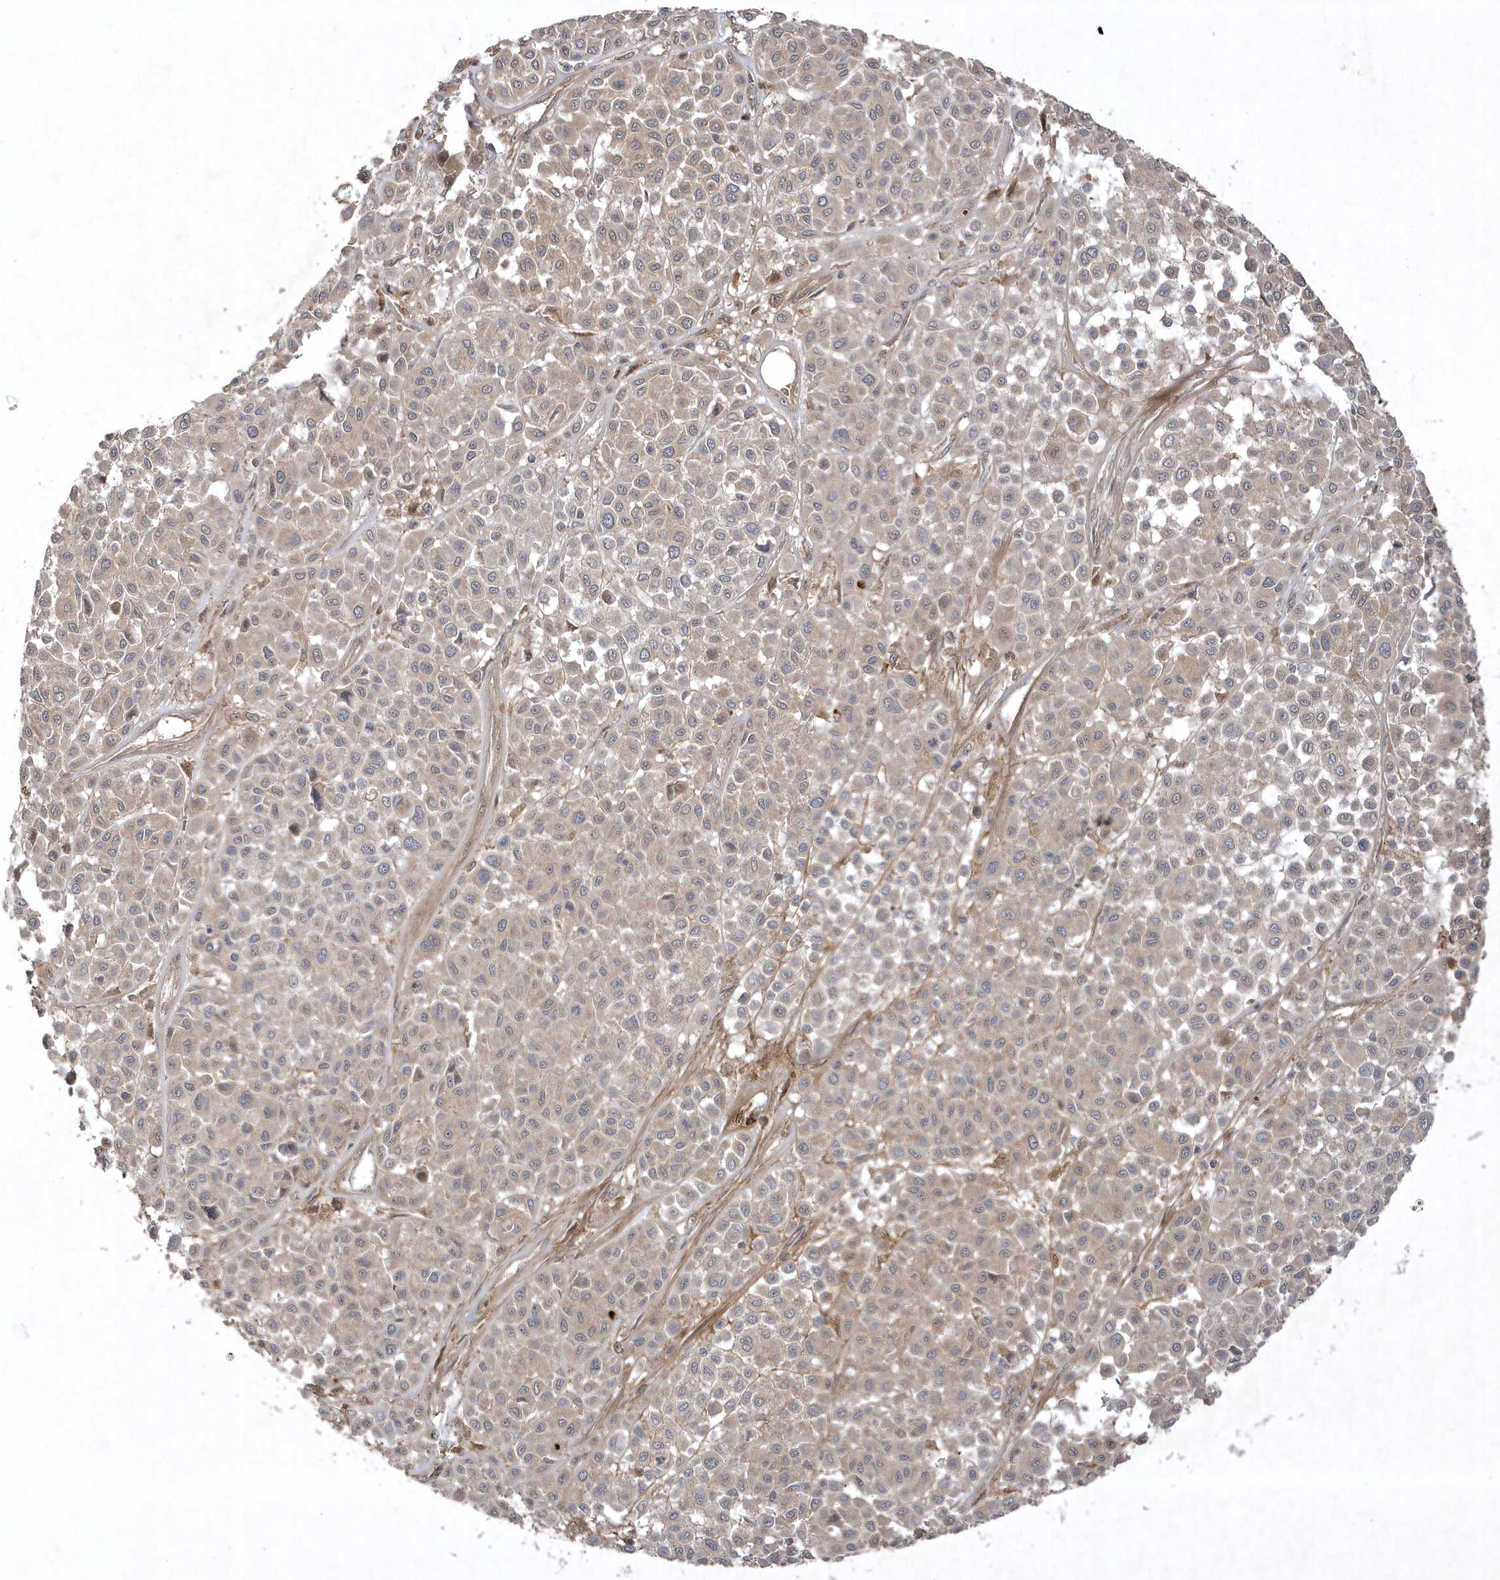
{"staining": {"intensity": "weak", "quantity": "<25%", "location": "cytoplasmic/membranous"}, "tissue": "melanoma", "cell_type": "Tumor cells", "image_type": "cancer", "snomed": [{"axis": "morphology", "description": "Malignant melanoma, Metastatic site"}, {"axis": "topography", "description": "Soft tissue"}], "caption": "Tumor cells show no significant protein expression in melanoma.", "gene": "FAM83C", "patient": {"sex": "male", "age": 41}}